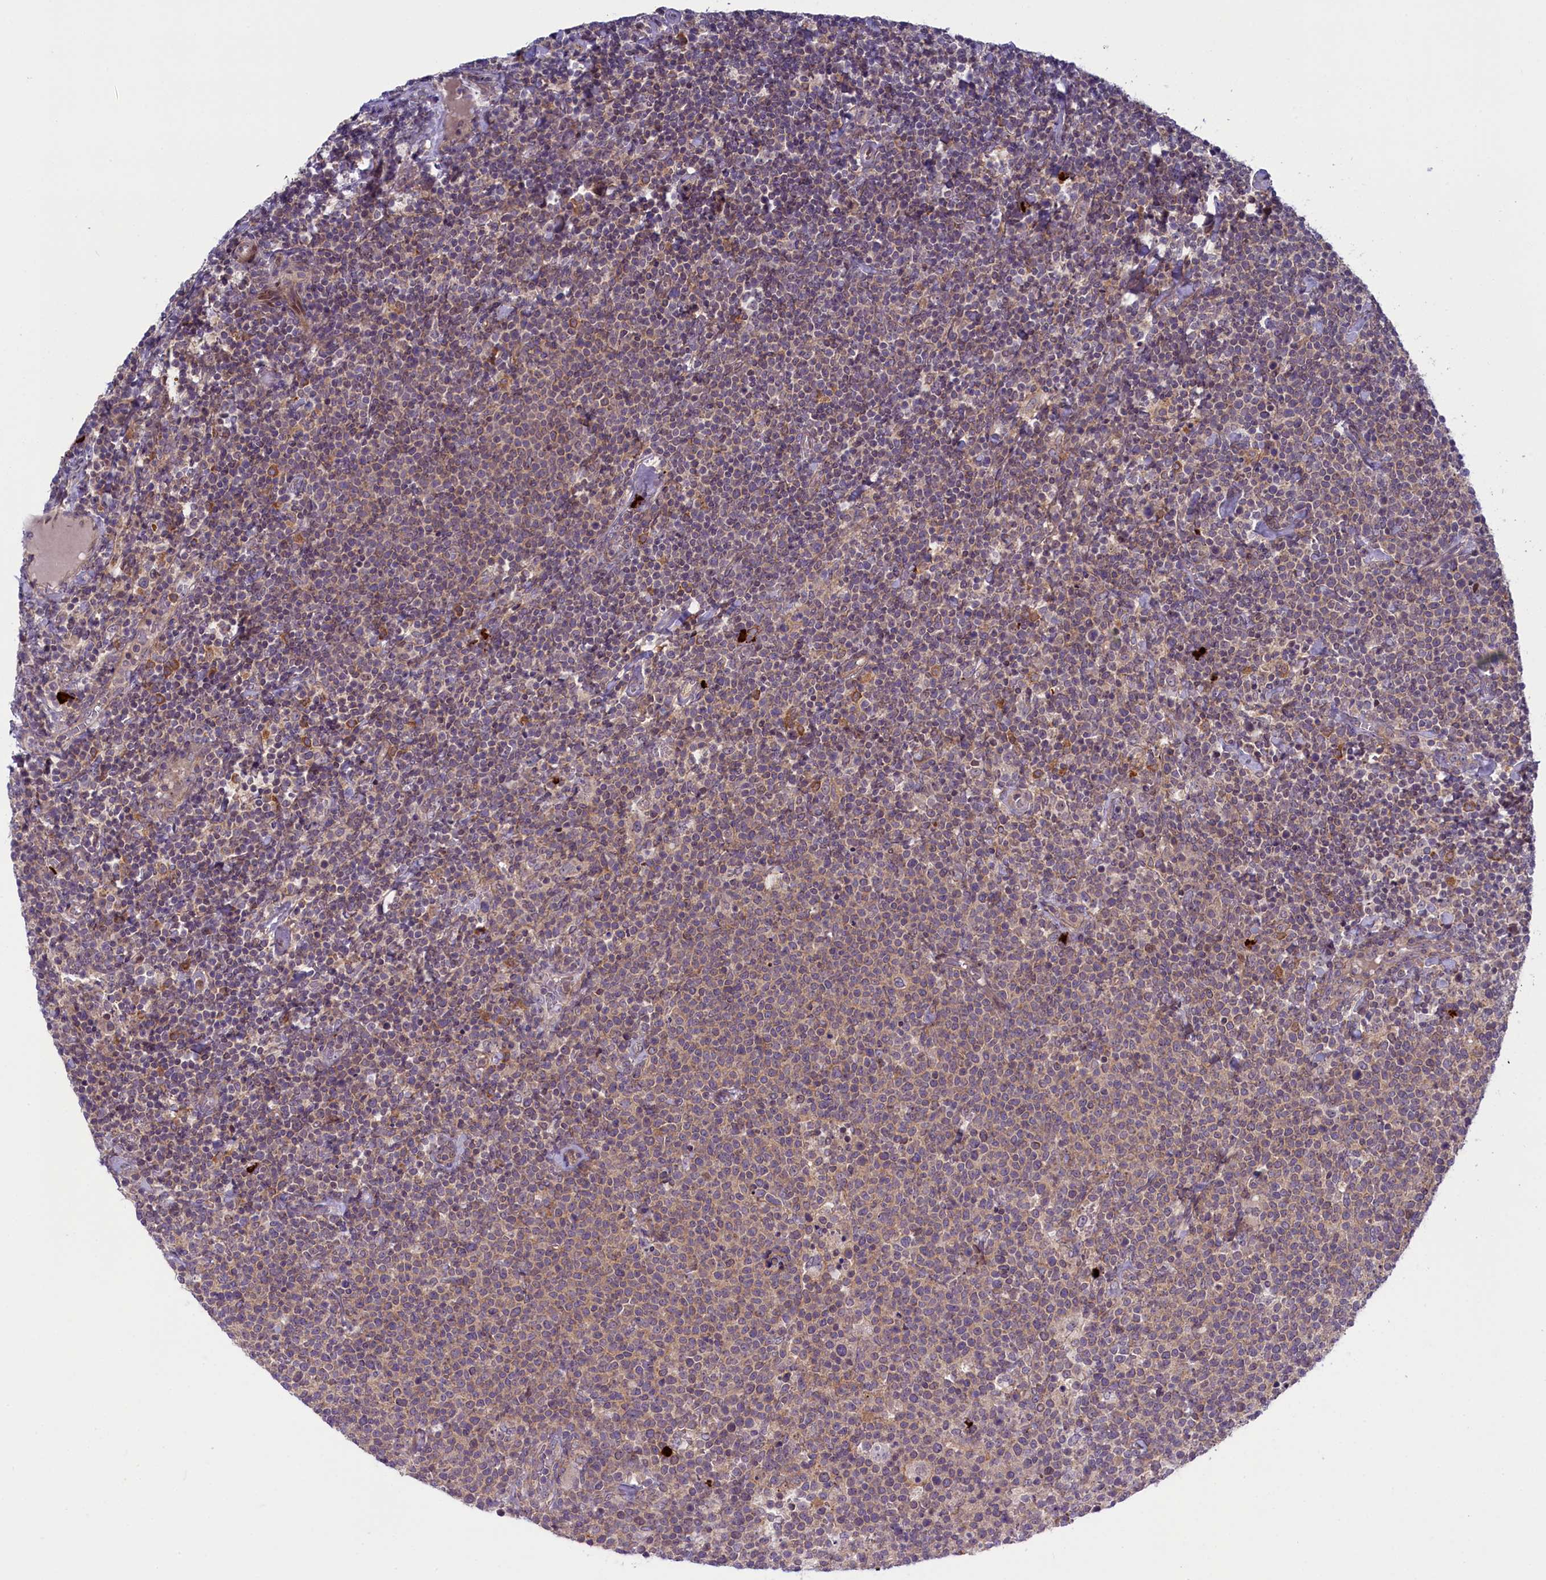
{"staining": {"intensity": "negative", "quantity": "none", "location": "none"}, "tissue": "lymphoma", "cell_type": "Tumor cells", "image_type": "cancer", "snomed": [{"axis": "morphology", "description": "Malignant lymphoma, non-Hodgkin's type, High grade"}, {"axis": "topography", "description": "Lymph node"}], "caption": "IHC image of neoplastic tissue: human high-grade malignant lymphoma, non-Hodgkin's type stained with DAB (3,3'-diaminobenzidine) shows no significant protein expression in tumor cells.", "gene": "CCL23", "patient": {"sex": "male", "age": 61}}